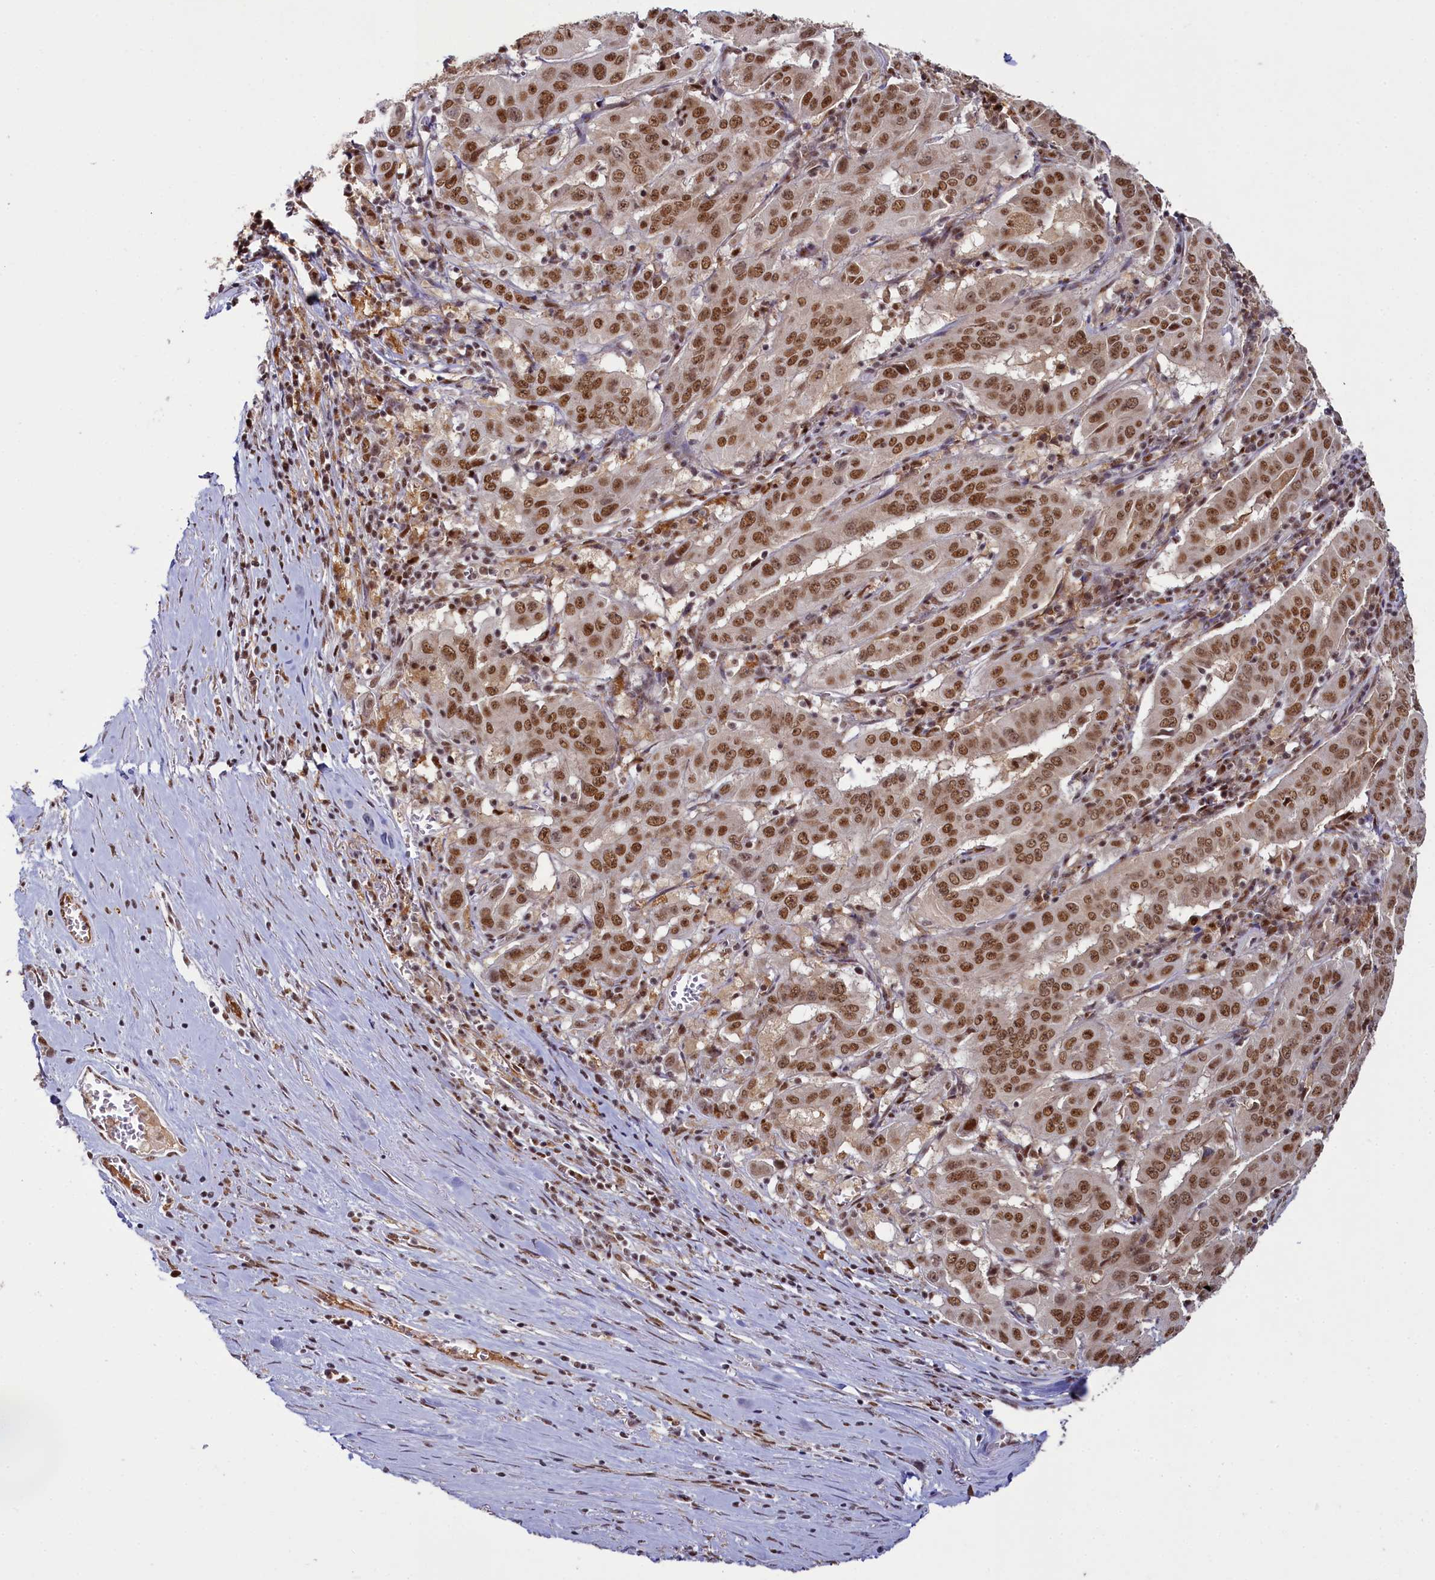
{"staining": {"intensity": "moderate", "quantity": ">75%", "location": "nuclear"}, "tissue": "pancreatic cancer", "cell_type": "Tumor cells", "image_type": "cancer", "snomed": [{"axis": "morphology", "description": "Adenocarcinoma, NOS"}, {"axis": "topography", "description": "Pancreas"}], "caption": "Immunohistochemical staining of human pancreatic adenocarcinoma shows medium levels of moderate nuclear protein positivity in approximately >75% of tumor cells.", "gene": "PPHLN1", "patient": {"sex": "male", "age": 63}}